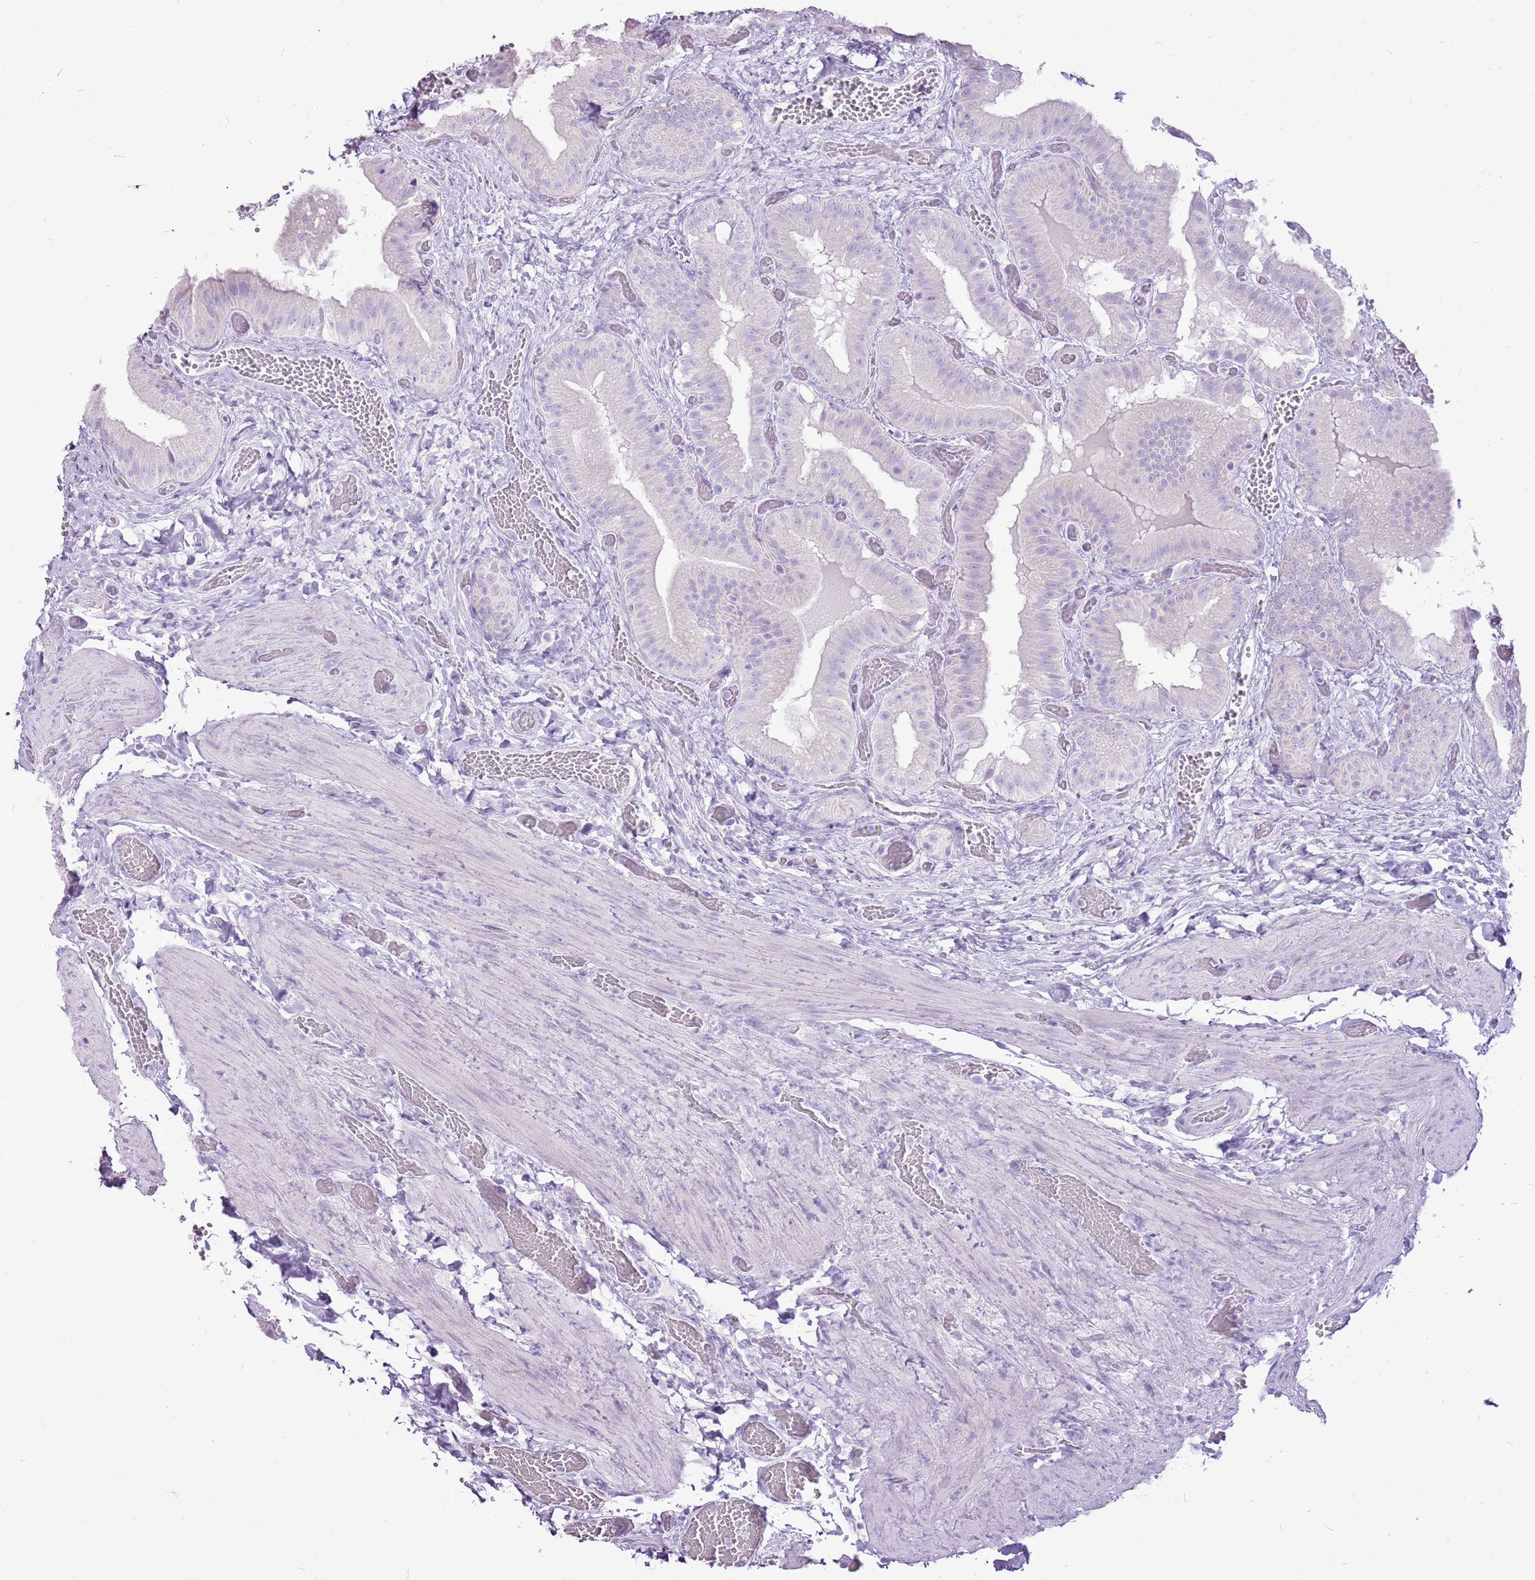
{"staining": {"intensity": "negative", "quantity": "none", "location": "none"}, "tissue": "gallbladder", "cell_type": "Glandular cells", "image_type": "normal", "snomed": [{"axis": "morphology", "description": "Normal tissue, NOS"}, {"axis": "topography", "description": "Gallbladder"}], "caption": "This is a histopathology image of IHC staining of unremarkable gallbladder, which shows no staining in glandular cells. (Immunohistochemistry, brightfield microscopy, high magnification).", "gene": "CNFN", "patient": {"sex": "female", "age": 64}}